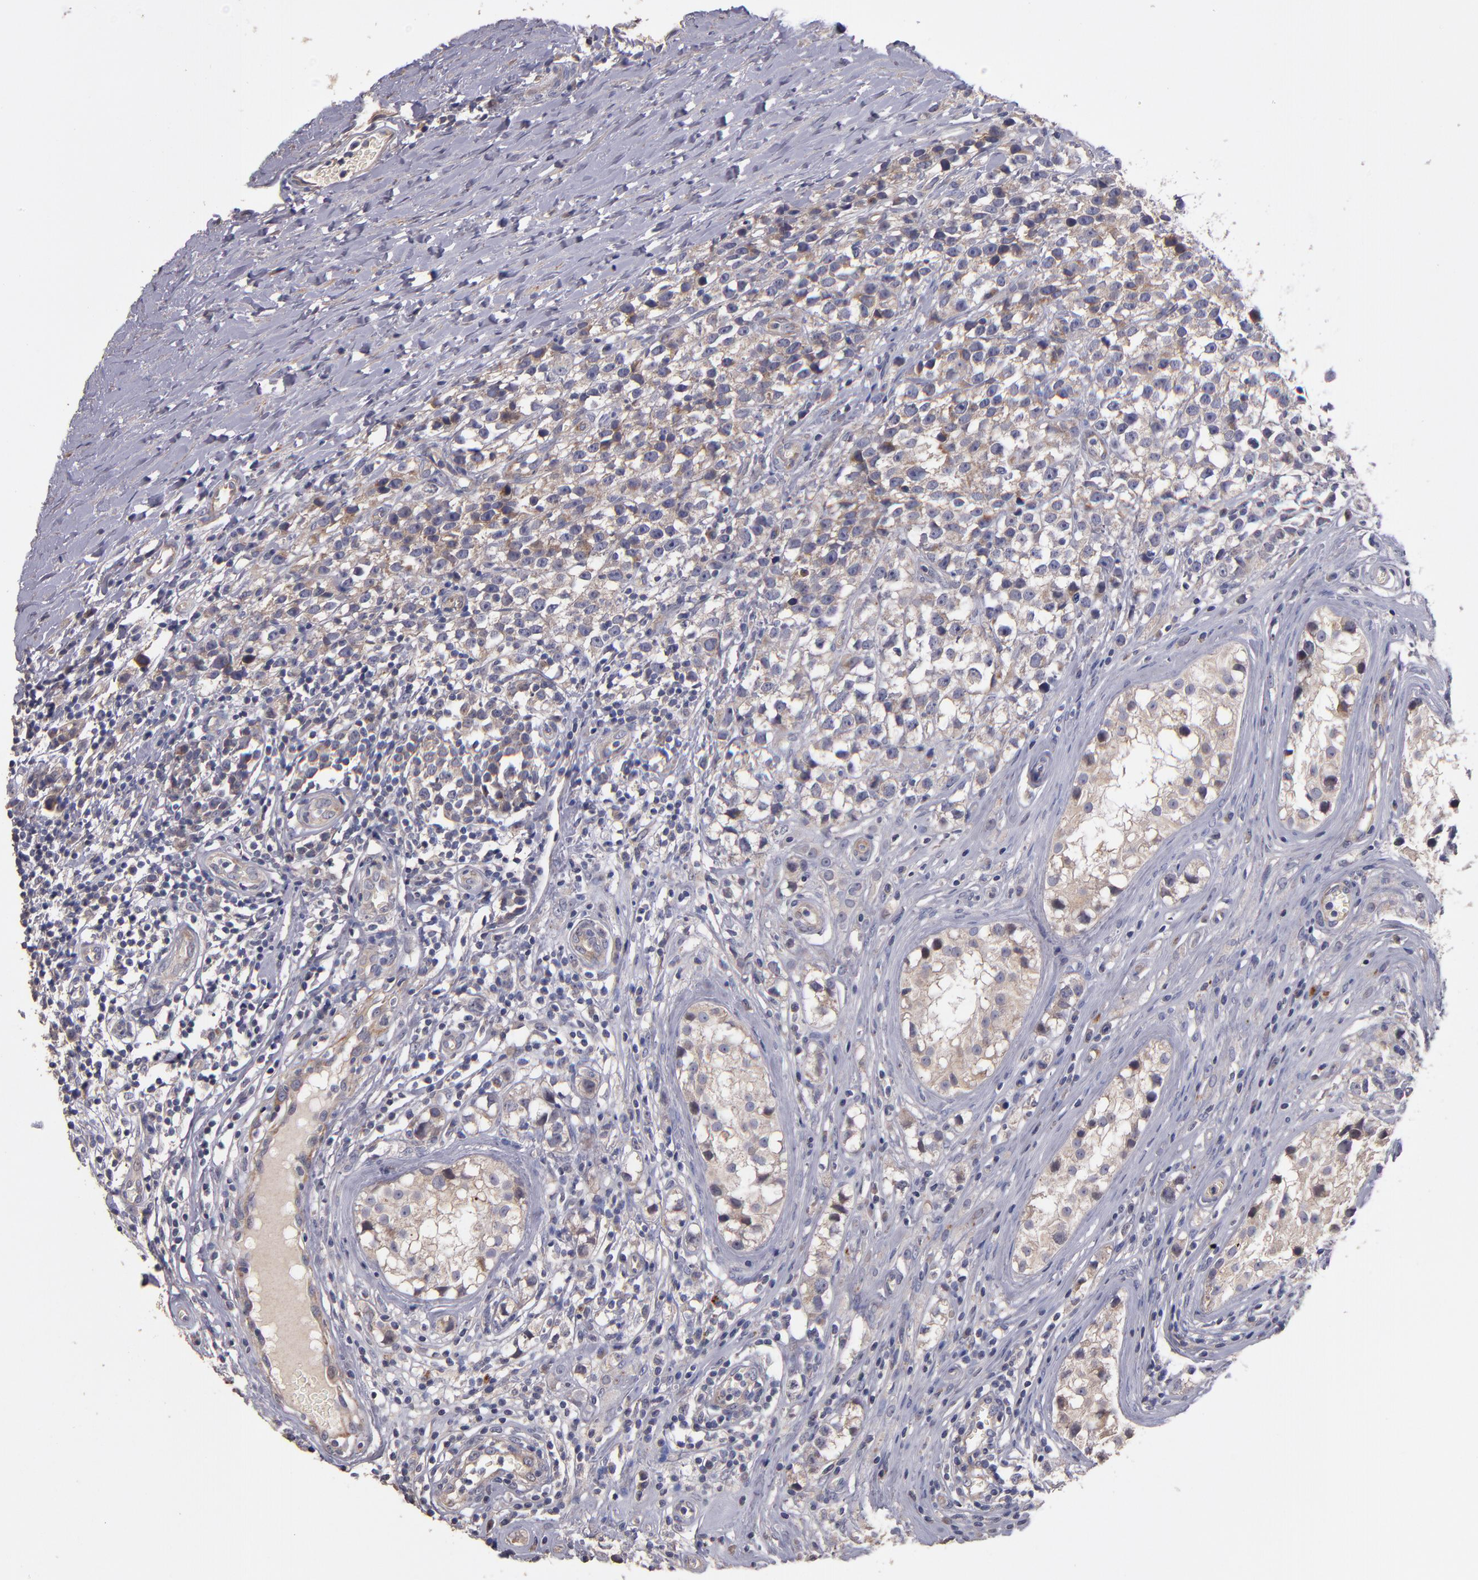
{"staining": {"intensity": "weak", "quantity": "<25%", "location": "cytoplasmic/membranous"}, "tissue": "testis cancer", "cell_type": "Tumor cells", "image_type": "cancer", "snomed": [{"axis": "morphology", "description": "Seminoma, NOS"}, {"axis": "topography", "description": "Testis"}], "caption": "Photomicrograph shows no significant protein positivity in tumor cells of seminoma (testis).", "gene": "MAGEE1", "patient": {"sex": "male", "age": 25}}